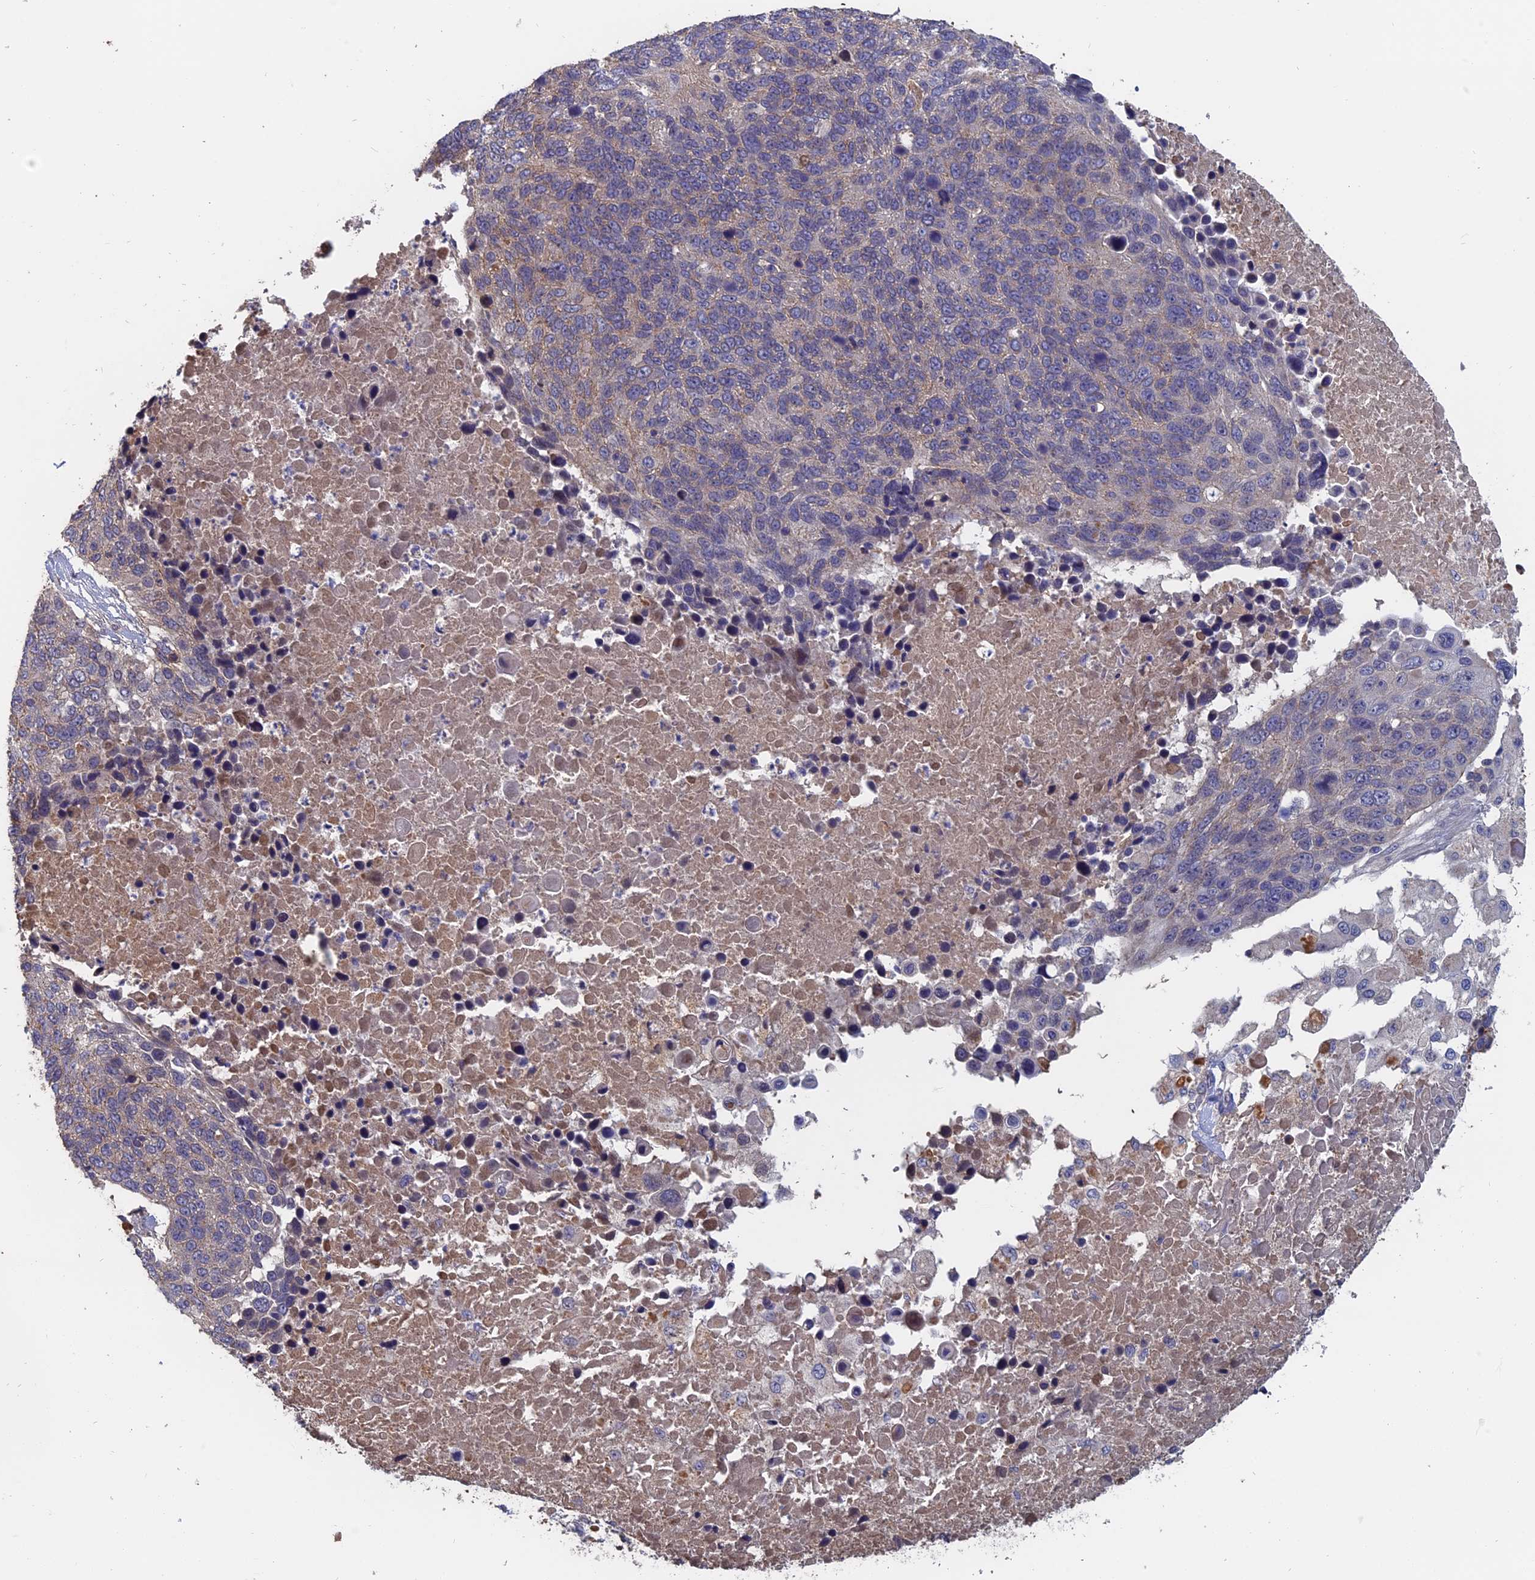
{"staining": {"intensity": "negative", "quantity": "none", "location": "none"}, "tissue": "lung cancer", "cell_type": "Tumor cells", "image_type": "cancer", "snomed": [{"axis": "morphology", "description": "Normal tissue, NOS"}, {"axis": "morphology", "description": "Squamous cell carcinoma, NOS"}, {"axis": "topography", "description": "Lymph node"}, {"axis": "topography", "description": "Lung"}], "caption": "Photomicrograph shows no protein positivity in tumor cells of lung squamous cell carcinoma tissue.", "gene": "SLC33A1", "patient": {"sex": "male", "age": 66}}